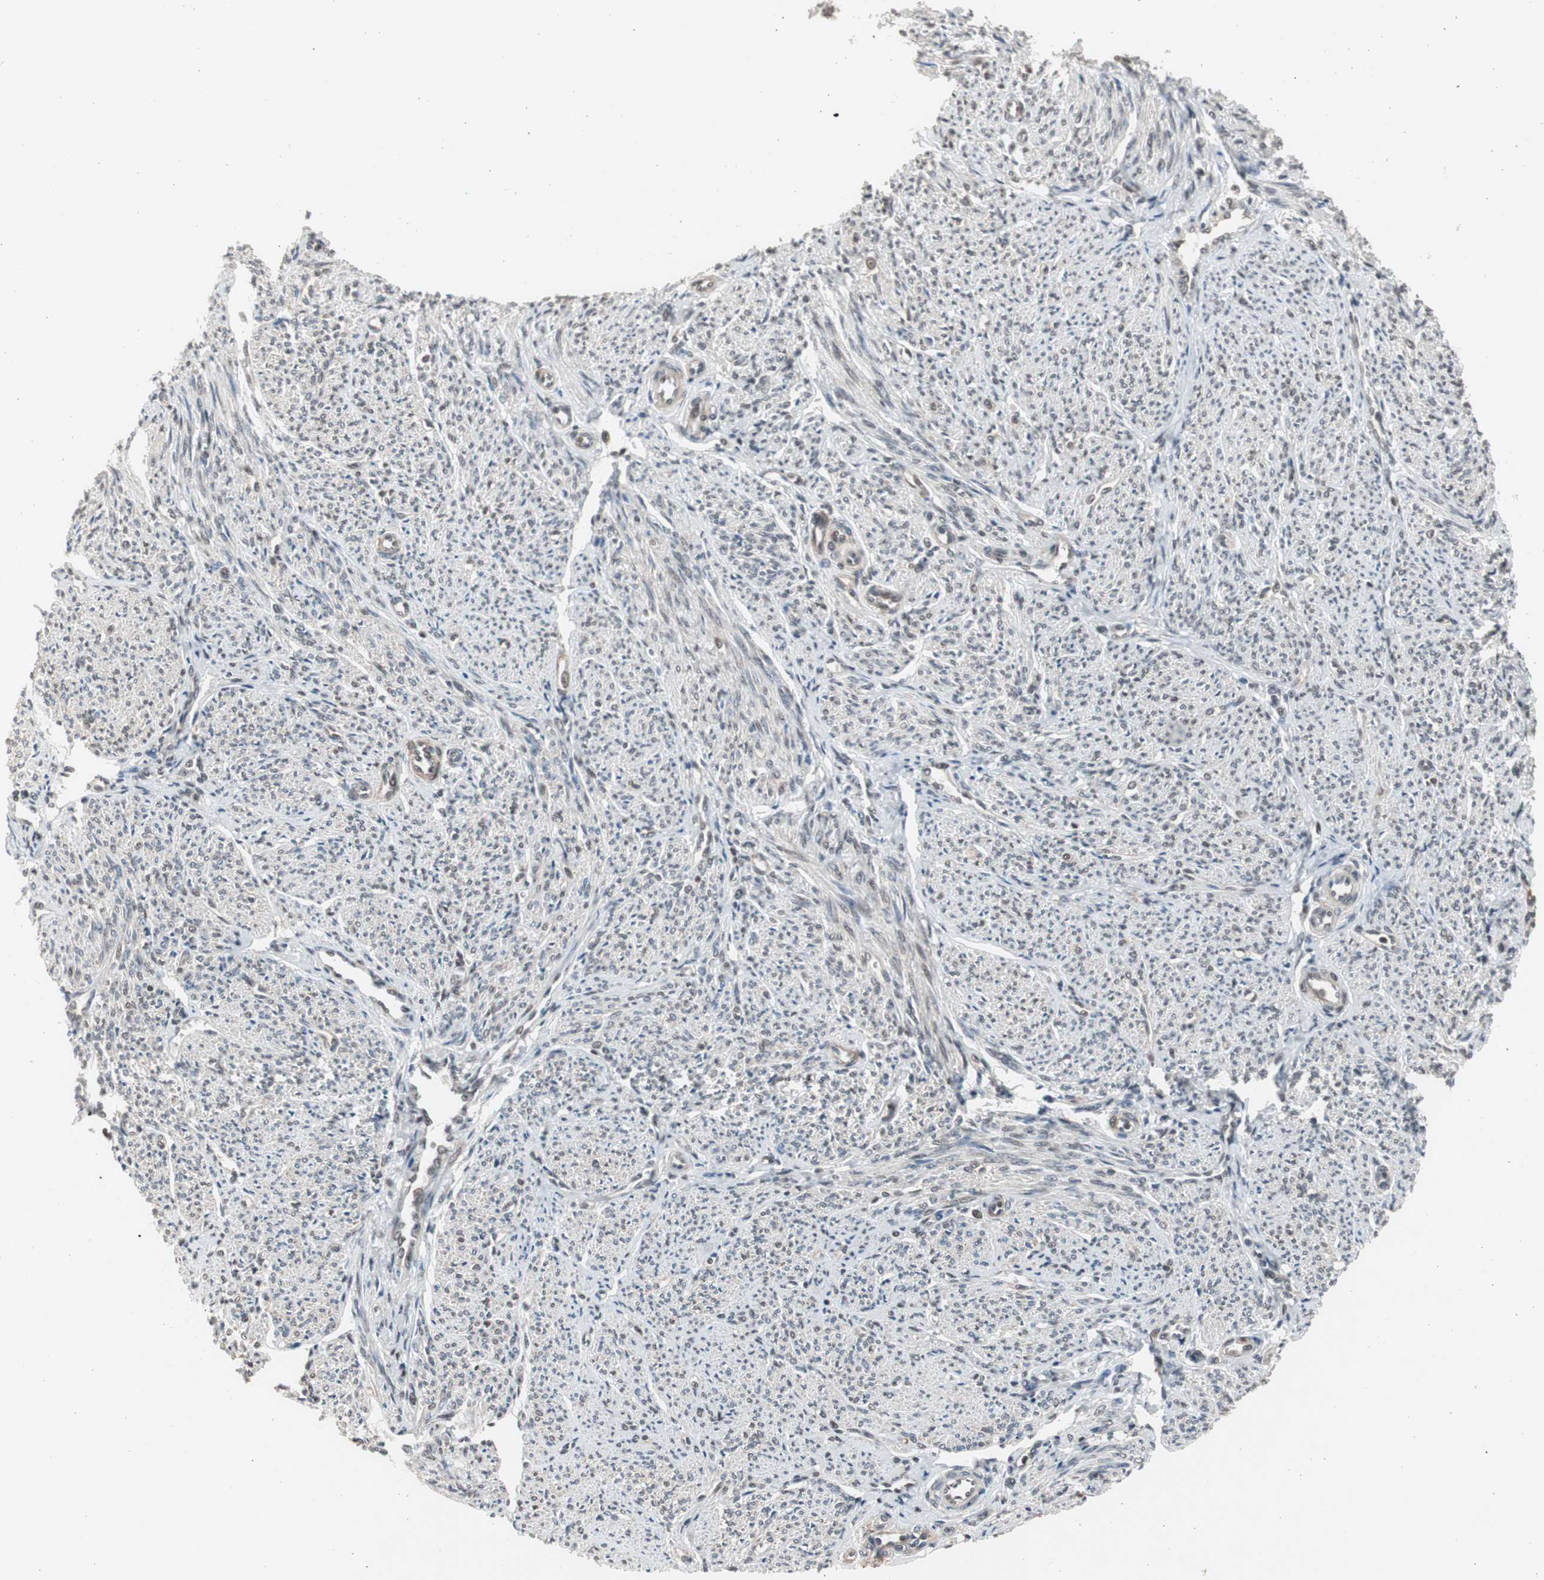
{"staining": {"intensity": "moderate", "quantity": ">75%", "location": "nuclear"}, "tissue": "smooth muscle", "cell_type": "Smooth muscle cells", "image_type": "normal", "snomed": [{"axis": "morphology", "description": "Normal tissue, NOS"}, {"axis": "topography", "description": "Smooth muscle"}], "caption": "Smooth muscle cells demonstrate moderate nuclear positivity in about >75% of cells in normal smooth muscle.", "gene": "RPA1", "patient": {"sex": "female", "age": 65}}